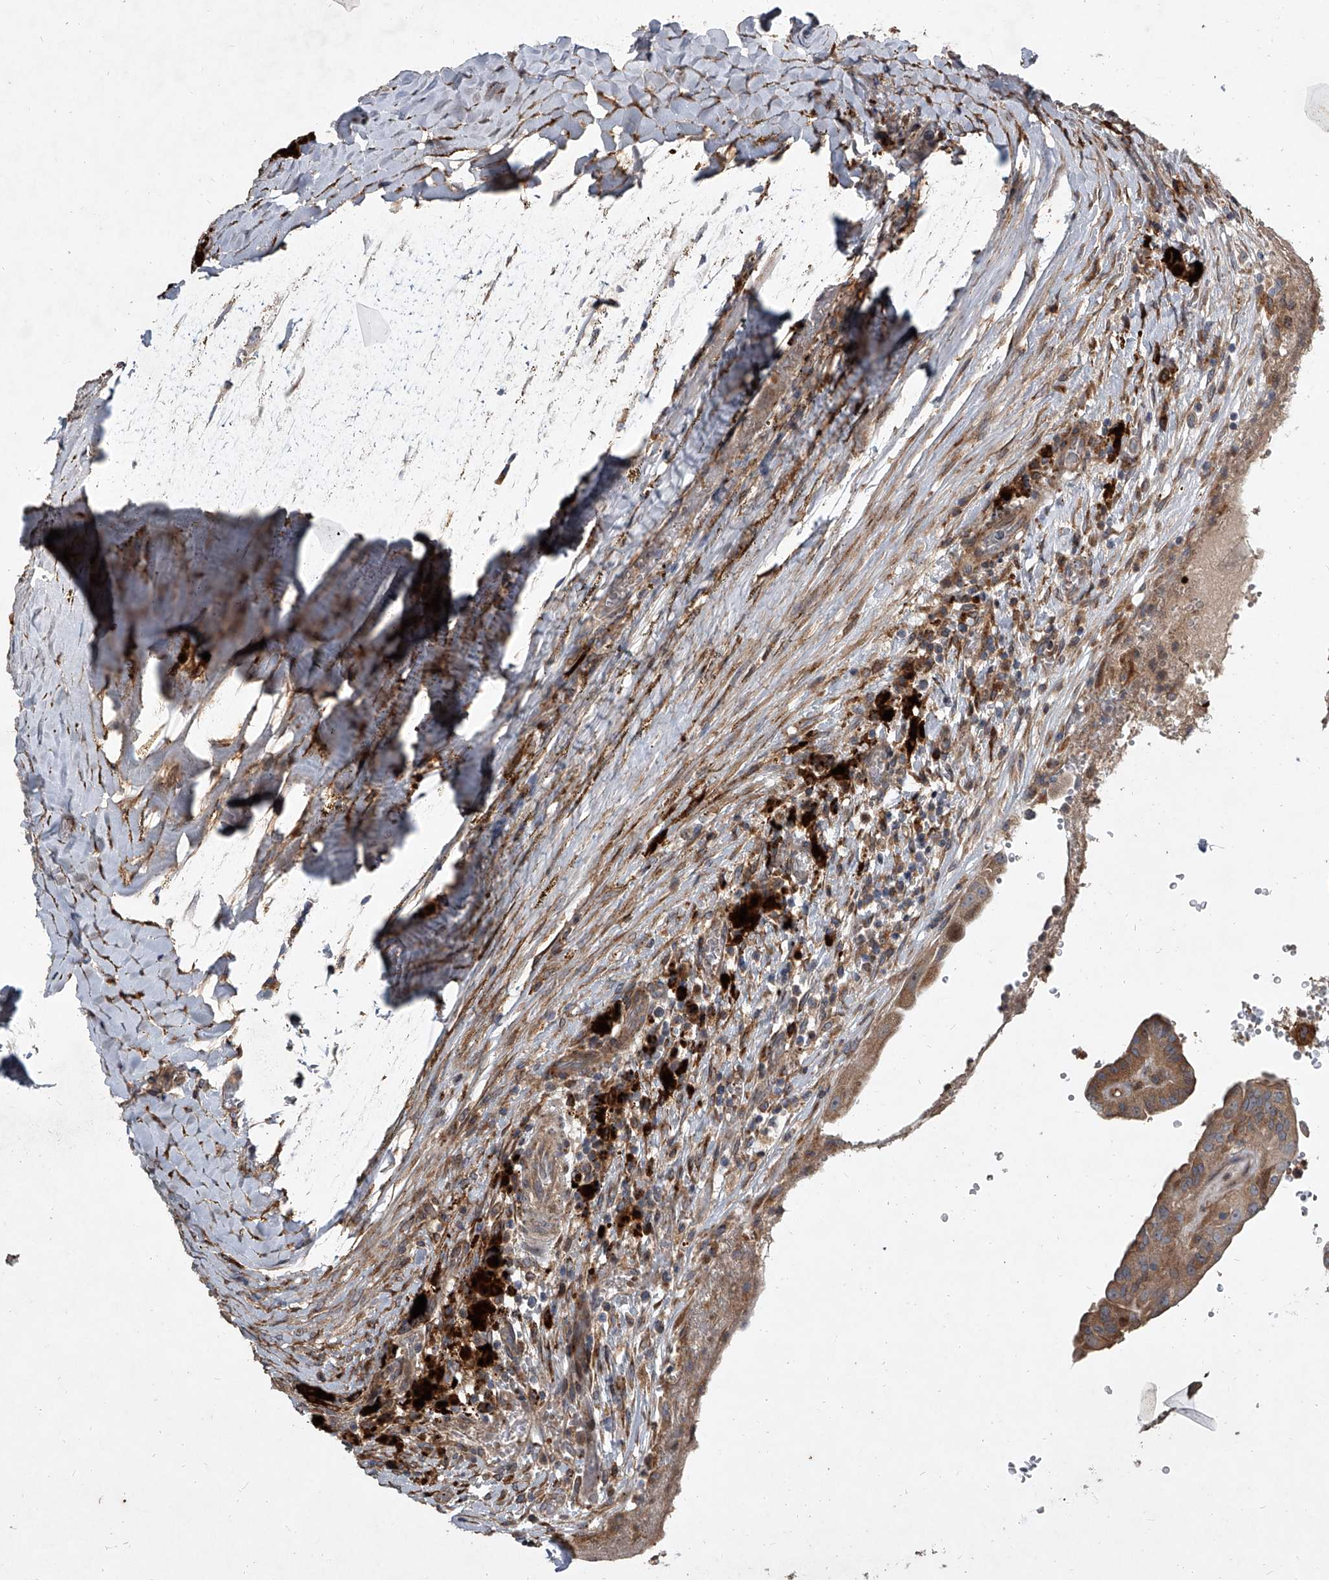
{"staining": {"intensity": "moderate", "quantity": ">75%", "location": "cytoplasmic/membranous"}, "tissue": "thyroid cancer", "cell_type": "Tumor cells", "image_type": "cancer", "snomed": [{"axis": "morphology", "description": "Papillary adenocarcinoma, NOS"}, {"axis": "topography", "description": "Thyroid gland"}], "caption": "IHC (DAB (3,3'-diaminobenzidine)) staining of human papillary adenocarcinoma (thyroid) reveals moderate cytoplasmic/membranous protein staining in approximately >75% of tumor cells. (DAB IHC, brown staining for protein, blue staining for nuclei).", "gene": "EVA1C", "patient": {"sex": "male", "age": 77}}